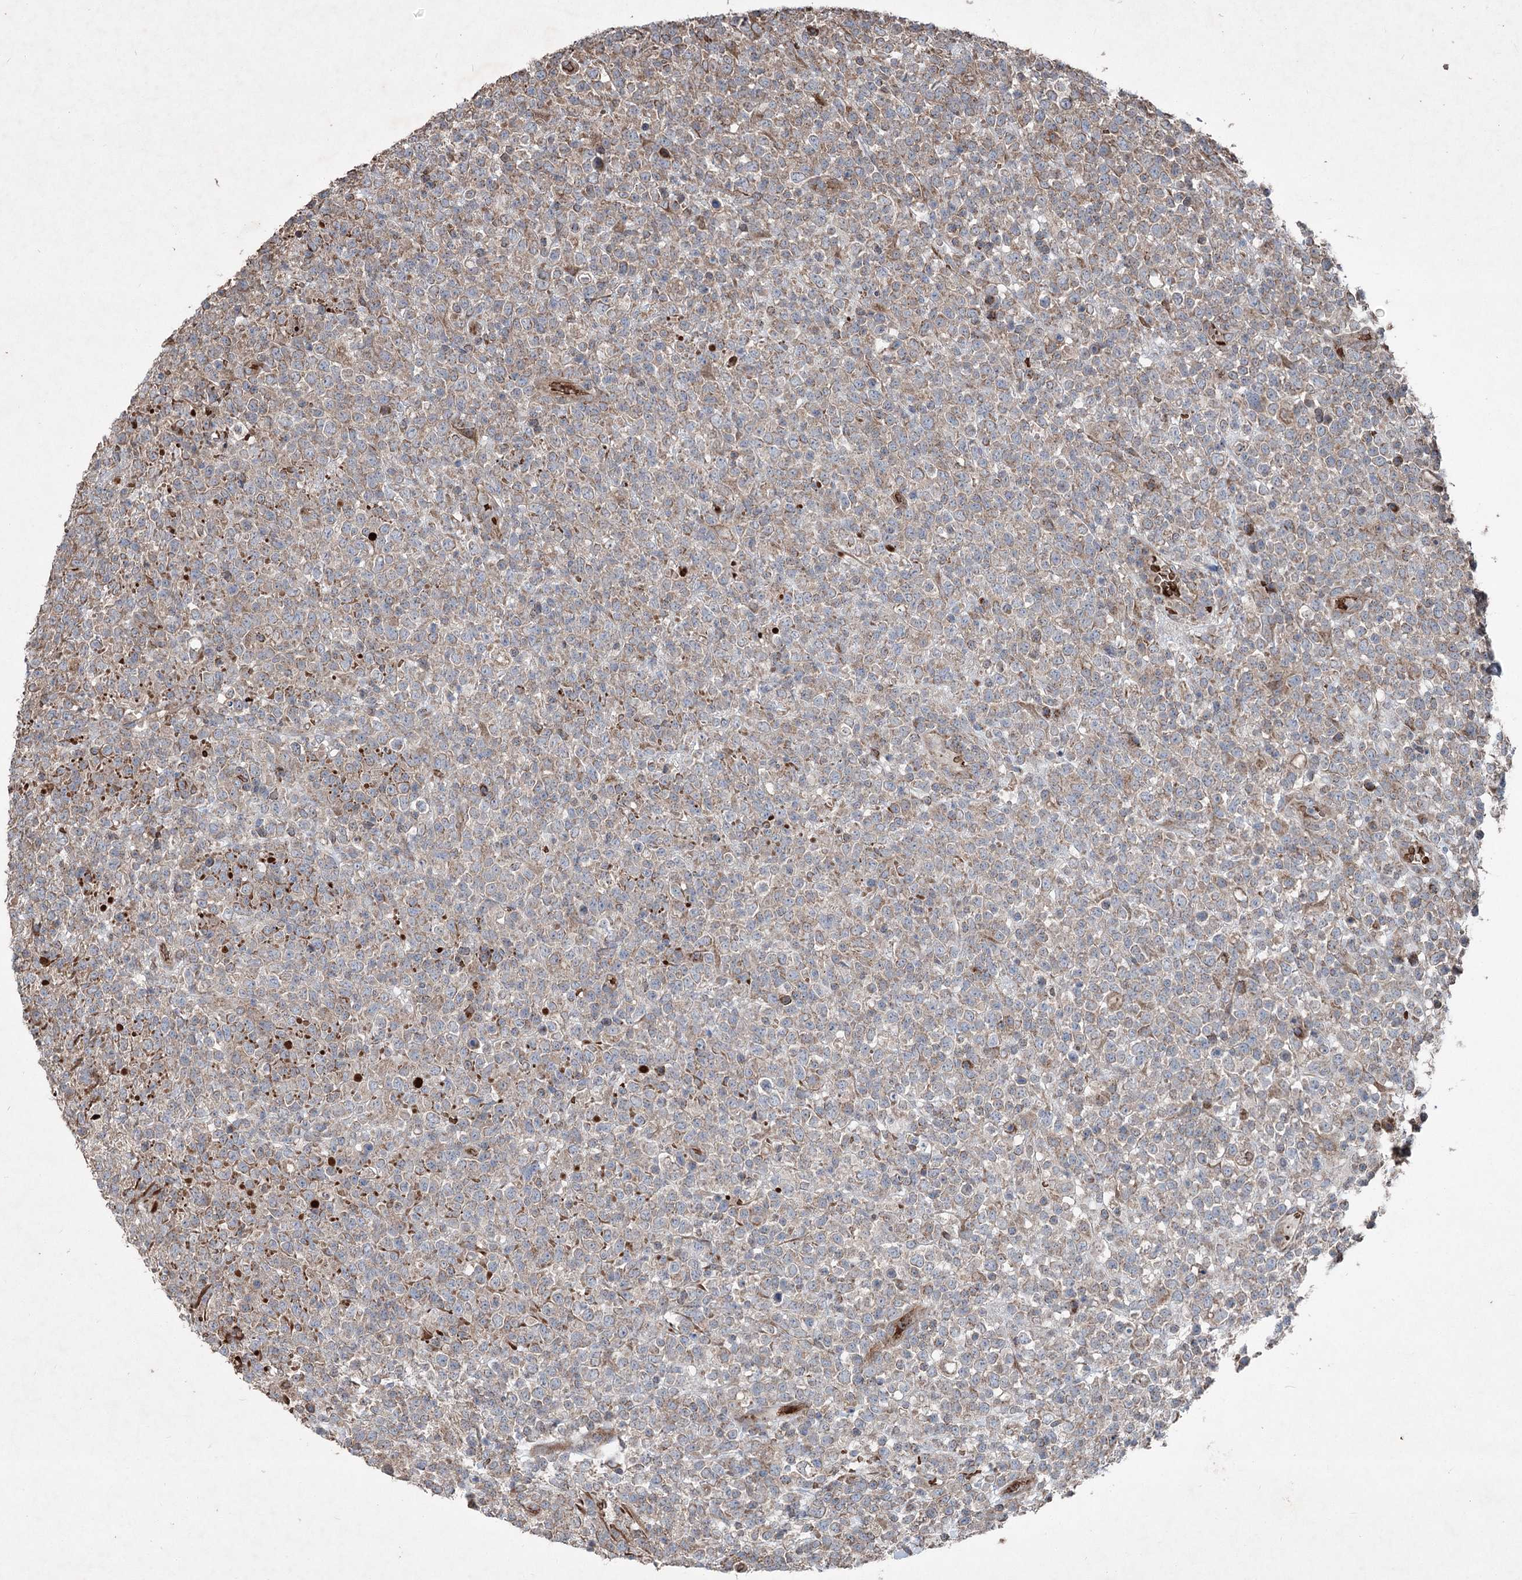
{"staining": {"intensity": "moderate", "quantity": "<25%", "location": "cytoplasmic/membranous"}, "tissue": "lymphoma", "cell_type": "Tumor cells", "image_type": "cancer", "snomed": [{"axis": "morphology", "description": "Malignant lymphoma, non-Hodgkin's type, High grade"}, {"axis": "topography", "description": "Colon"}], "caption": "High-grade malignant lymphoma, non-Hodgkin's type stained with a brown dye demonstrates moderate cytoplasmic/membranous positive staining in approximately <25% of tumor cells.", "gene": "SERINC5", "patient": {"sex": "female", "age": 53}}